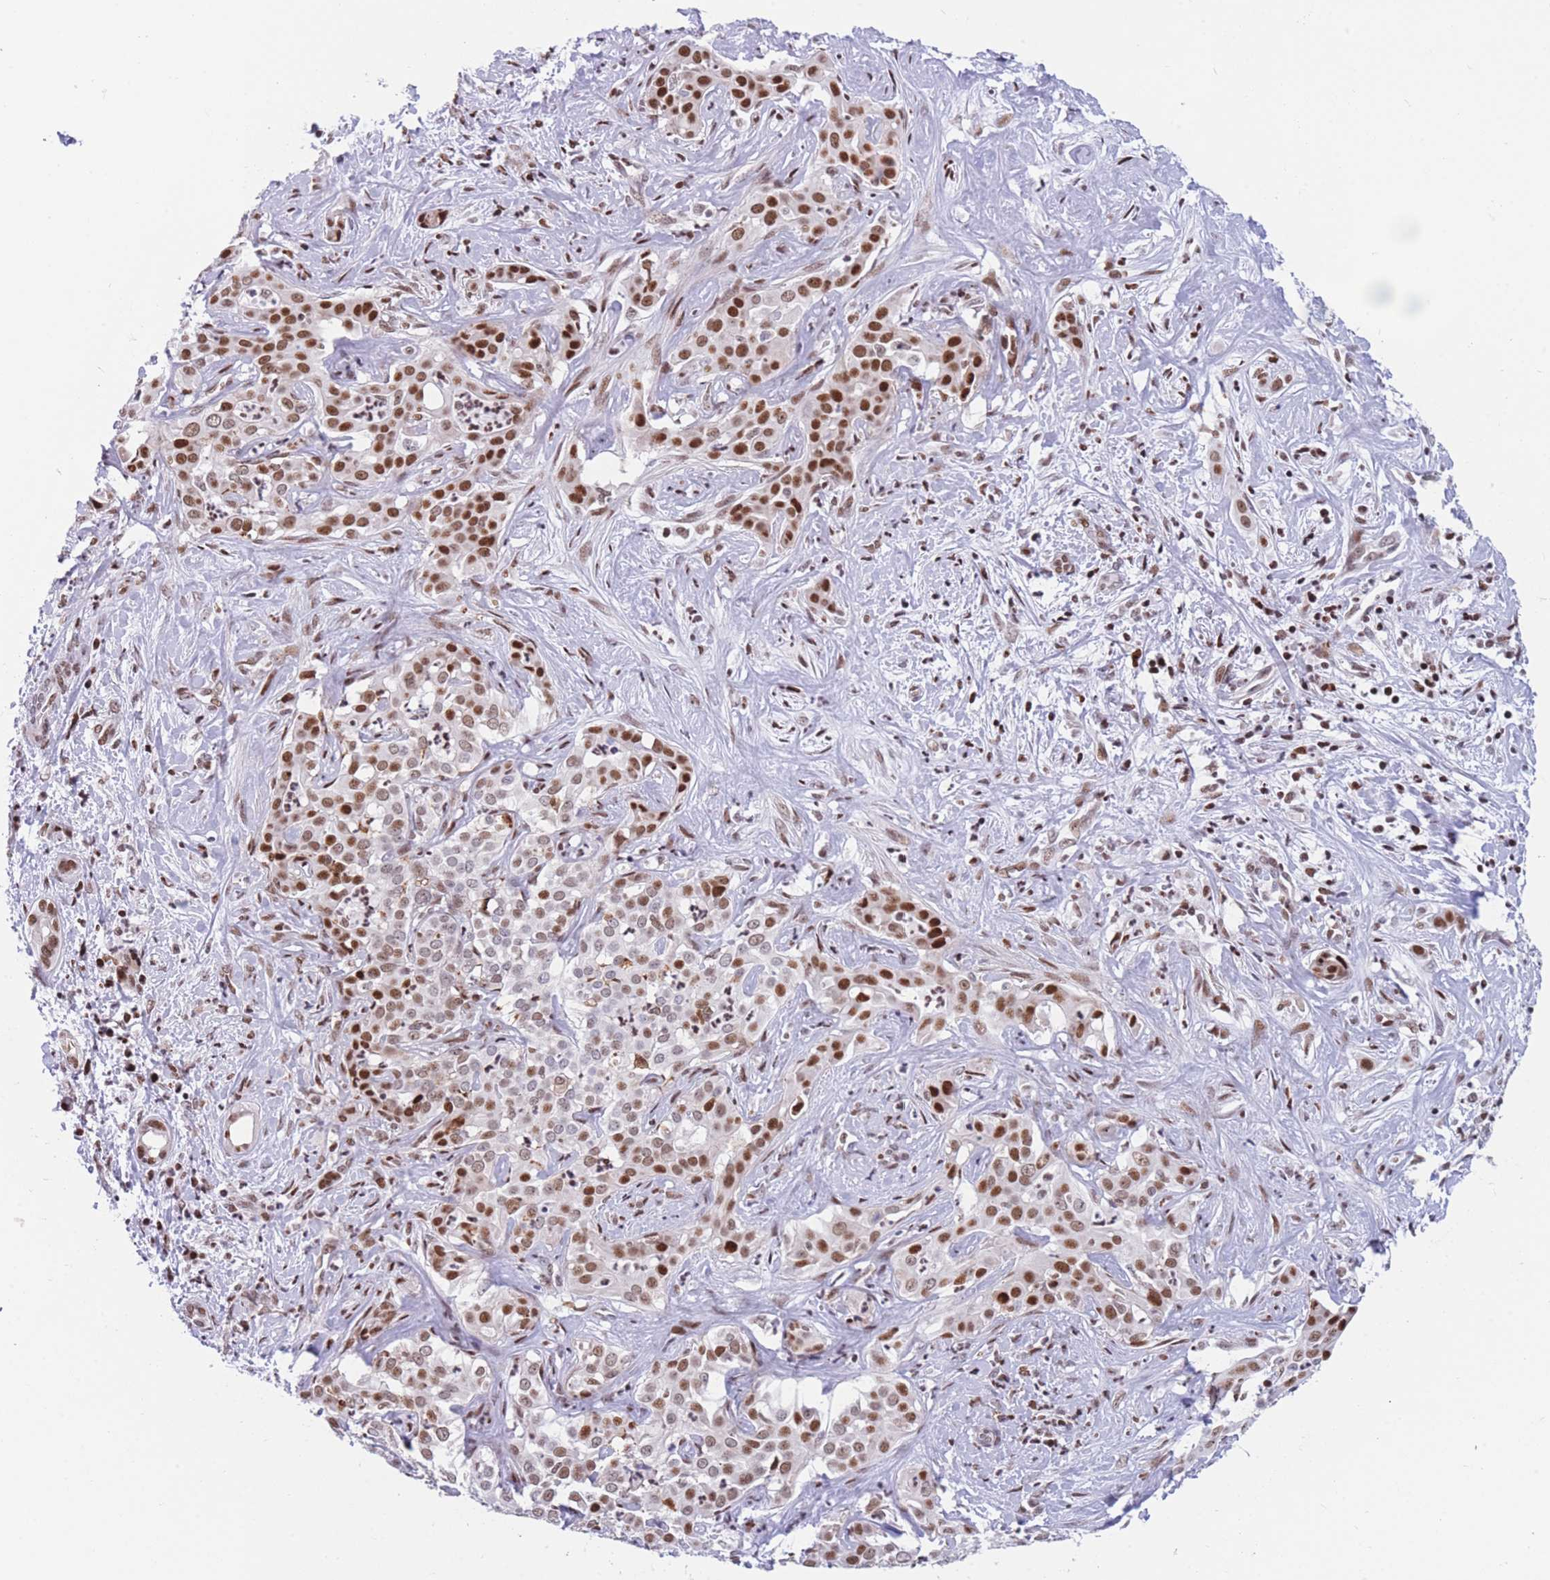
{"staining": {"intensity": "strong", "quantity": "25%-75%", "location": "nuclear"}, "tissue": "liver cancer", "cell_type": "Tumor cells", "image_type": "cancer", "snomed": [{"axis": "morphology", "description": "Cholangiocarcinoma"}, {"axis": "topography", "description": "Liver"}], "caption": "Protein expression analysis of human liver cancer reveals strong nuclear staining in approximately 25%-75% of tumor cells. The protein is shown in brown color, while the nuclei are stained blue.", "gene": "DNAJC3", "patient": {"sex": "male", "age": 67}}